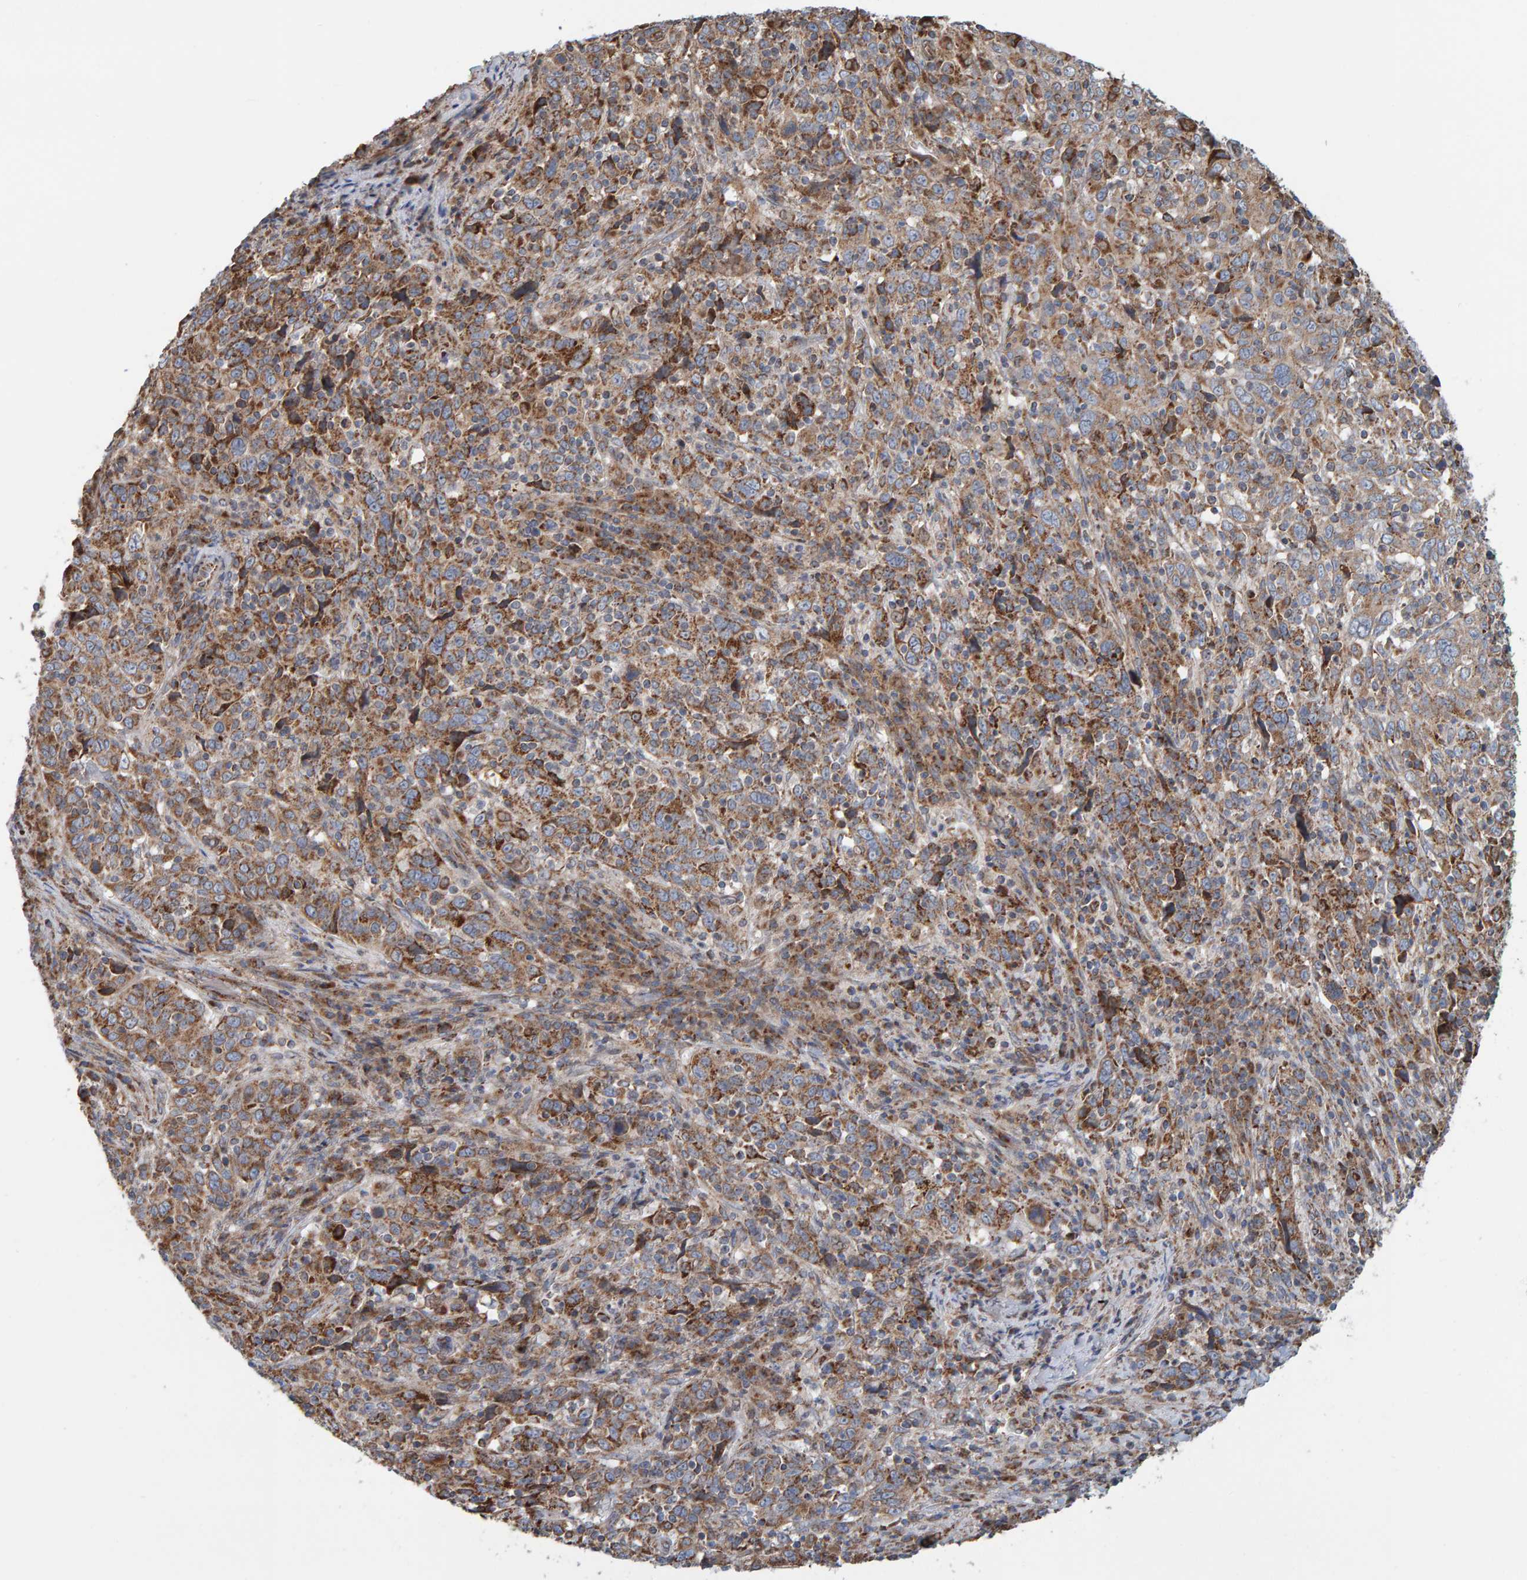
{"staining": {"intensity": "moderate", "quantity": ">75%", "location": "cytoplasmic/membranous"}, "tissue": "cervical cancer", "cell_type": "Tumor cells", "image_type": "cancer", "snomed": [{"axis": "morphology", "description": "Squamous cell carcinoma, NOS"}, {"axis": "topography", "description": "Cervix"}], "caption": "This photomicrograph reveals immunohistochemistry staining of human cervical cancer (squamous cell carcinoma), with medium moderate cytoplasmic/membranous staining in approximately >75% of tumor cells.", "gene": "MRPL45", "patient": {"sex": "female", "age": 46}}